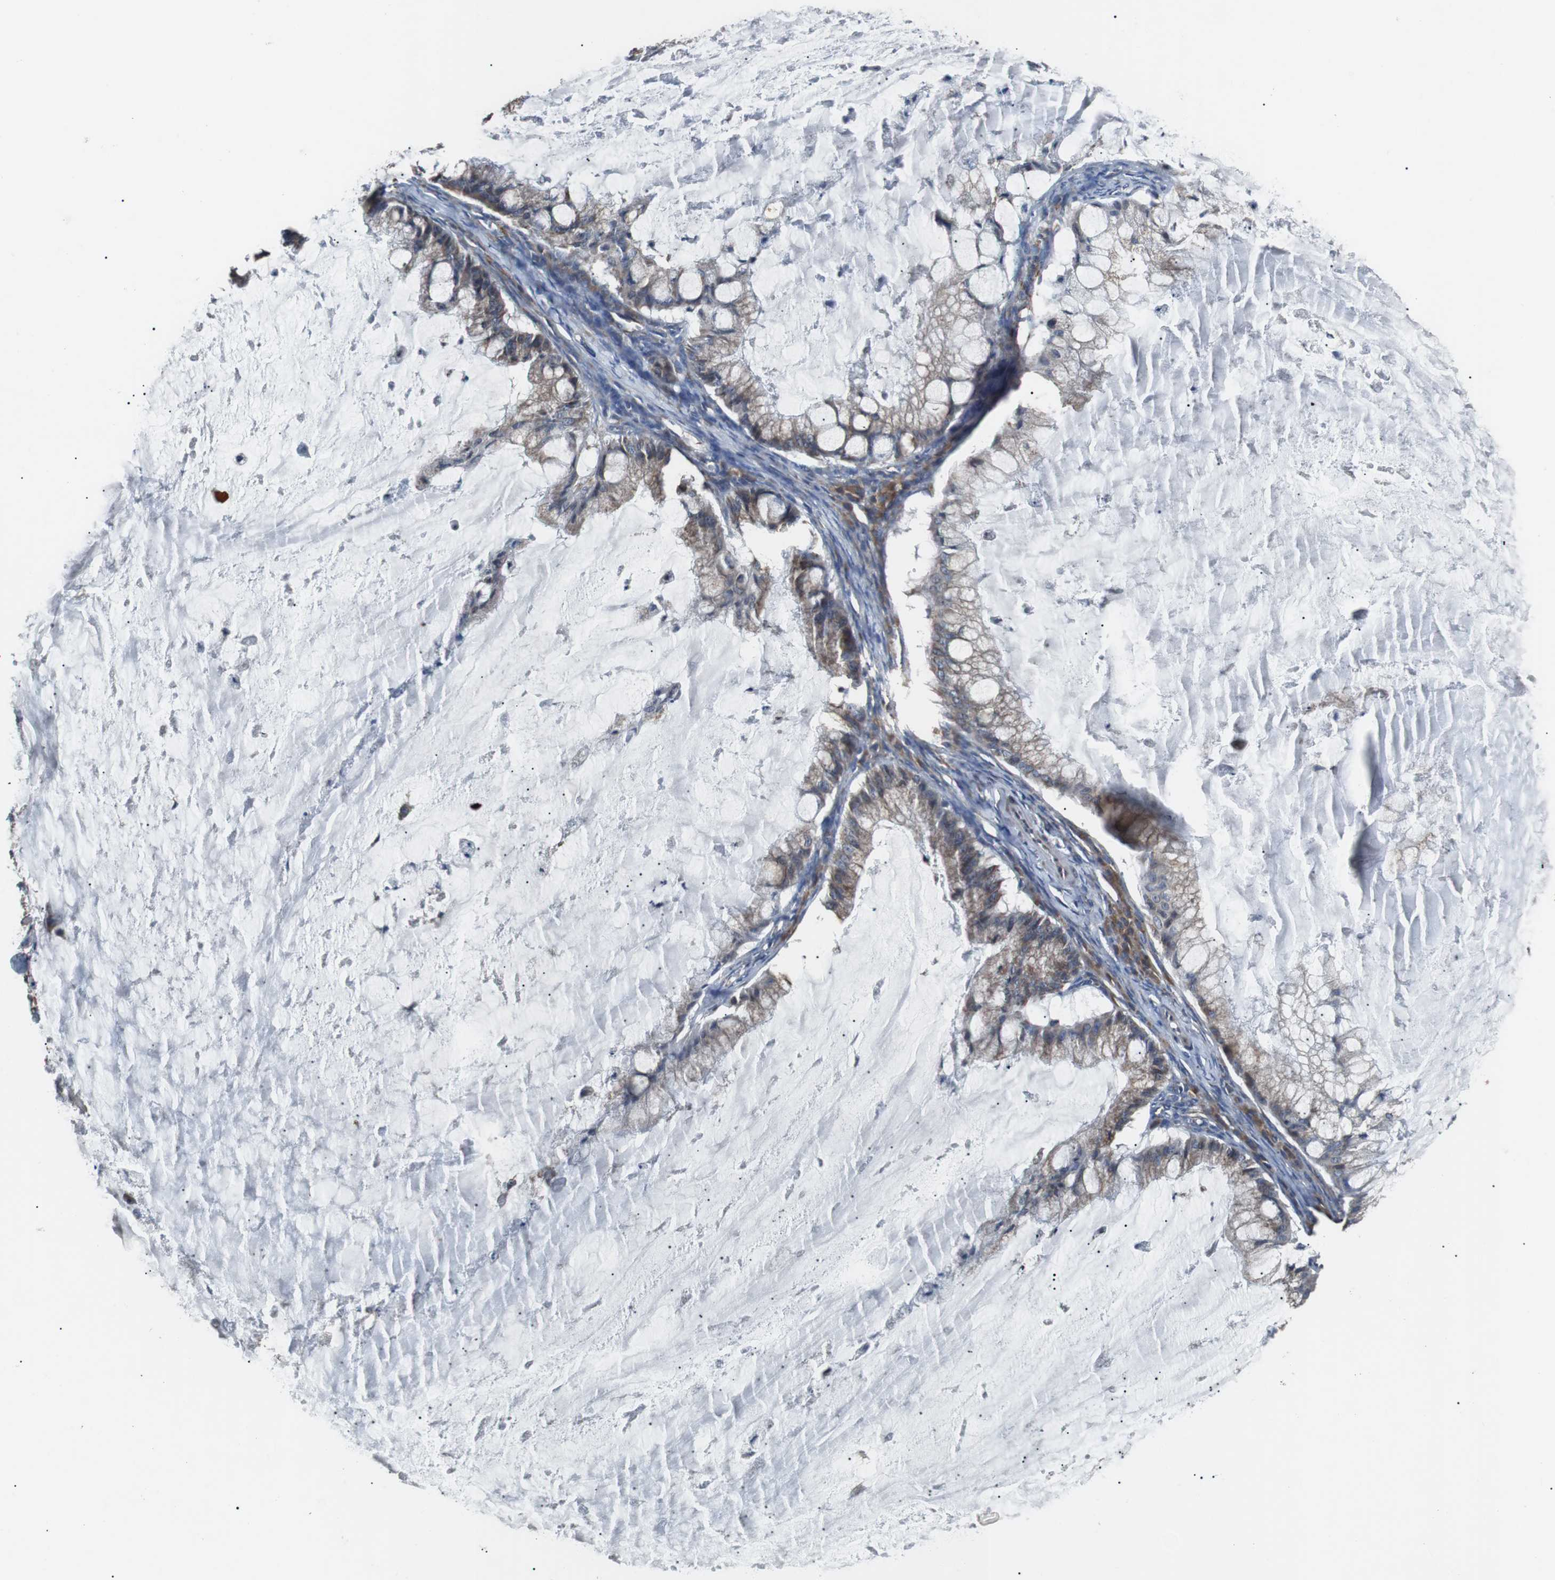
{"staining": {"intensity": "weak", "quantity": "<25%", "location": "cytoplasmic/membranous"}, "tissue": "ovarian cancer", "cell_type": "Tumor cells", "image_type": "cancer", "snomed": [{"axis": "morphology", "description": "Cystadenocarcinoma, mucinous, NOS"}, {"axis": "topography", "description": "Ovary"}], "caption": "Micrograph shows no significant protein staining in tumor cells of ovarian mucinous cystadenocarcinoma.", "gene": "CISD2", "patient": {"sex": "female", "age": 57}}